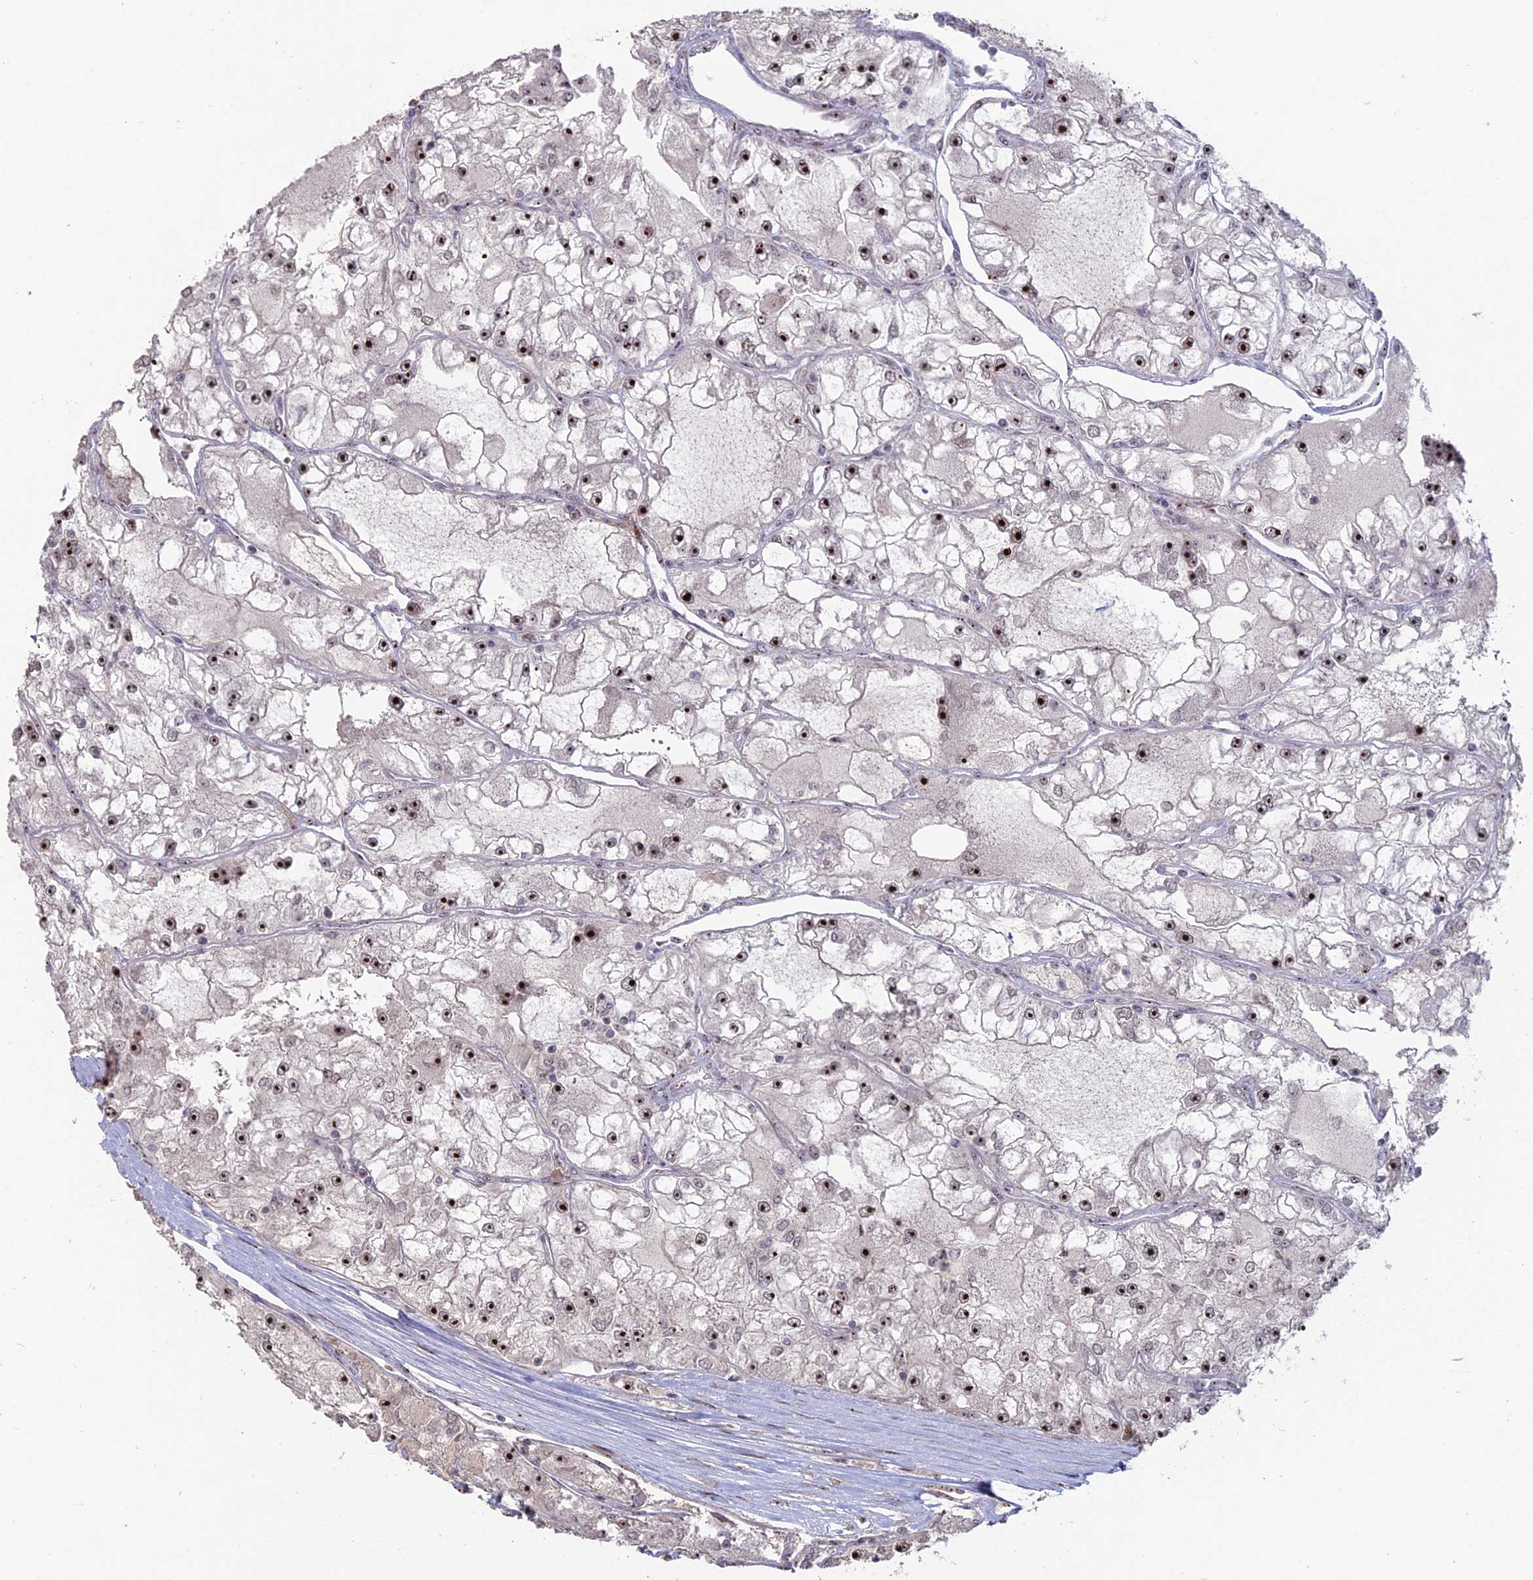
{"staining": {"intensity": "strong", "quantity": "25%-75%", "location": "nuclear"}, "tissue": "renal cancer", "cell_type": "Tumor cells", "image_type": "cancer", "snomed": [{"axis": "morphology", "description": "Adenocarcinoma, NOS"}, {"axis": "topography", "description": "Kidney"}], "caption": "Immunohistochemical staining of renal cancer (adenocarcinoma) exhibits strong nuclear protein positivity in about 25%-75% of tumor cells. The staining was performed using DAB to visualize the protein expression in brown, while the nuclei were stained in blue with hematoxylin (Magnification: 20x).", "gene": "FAM131A", "patient": {"sex": "female", "age": 72}}